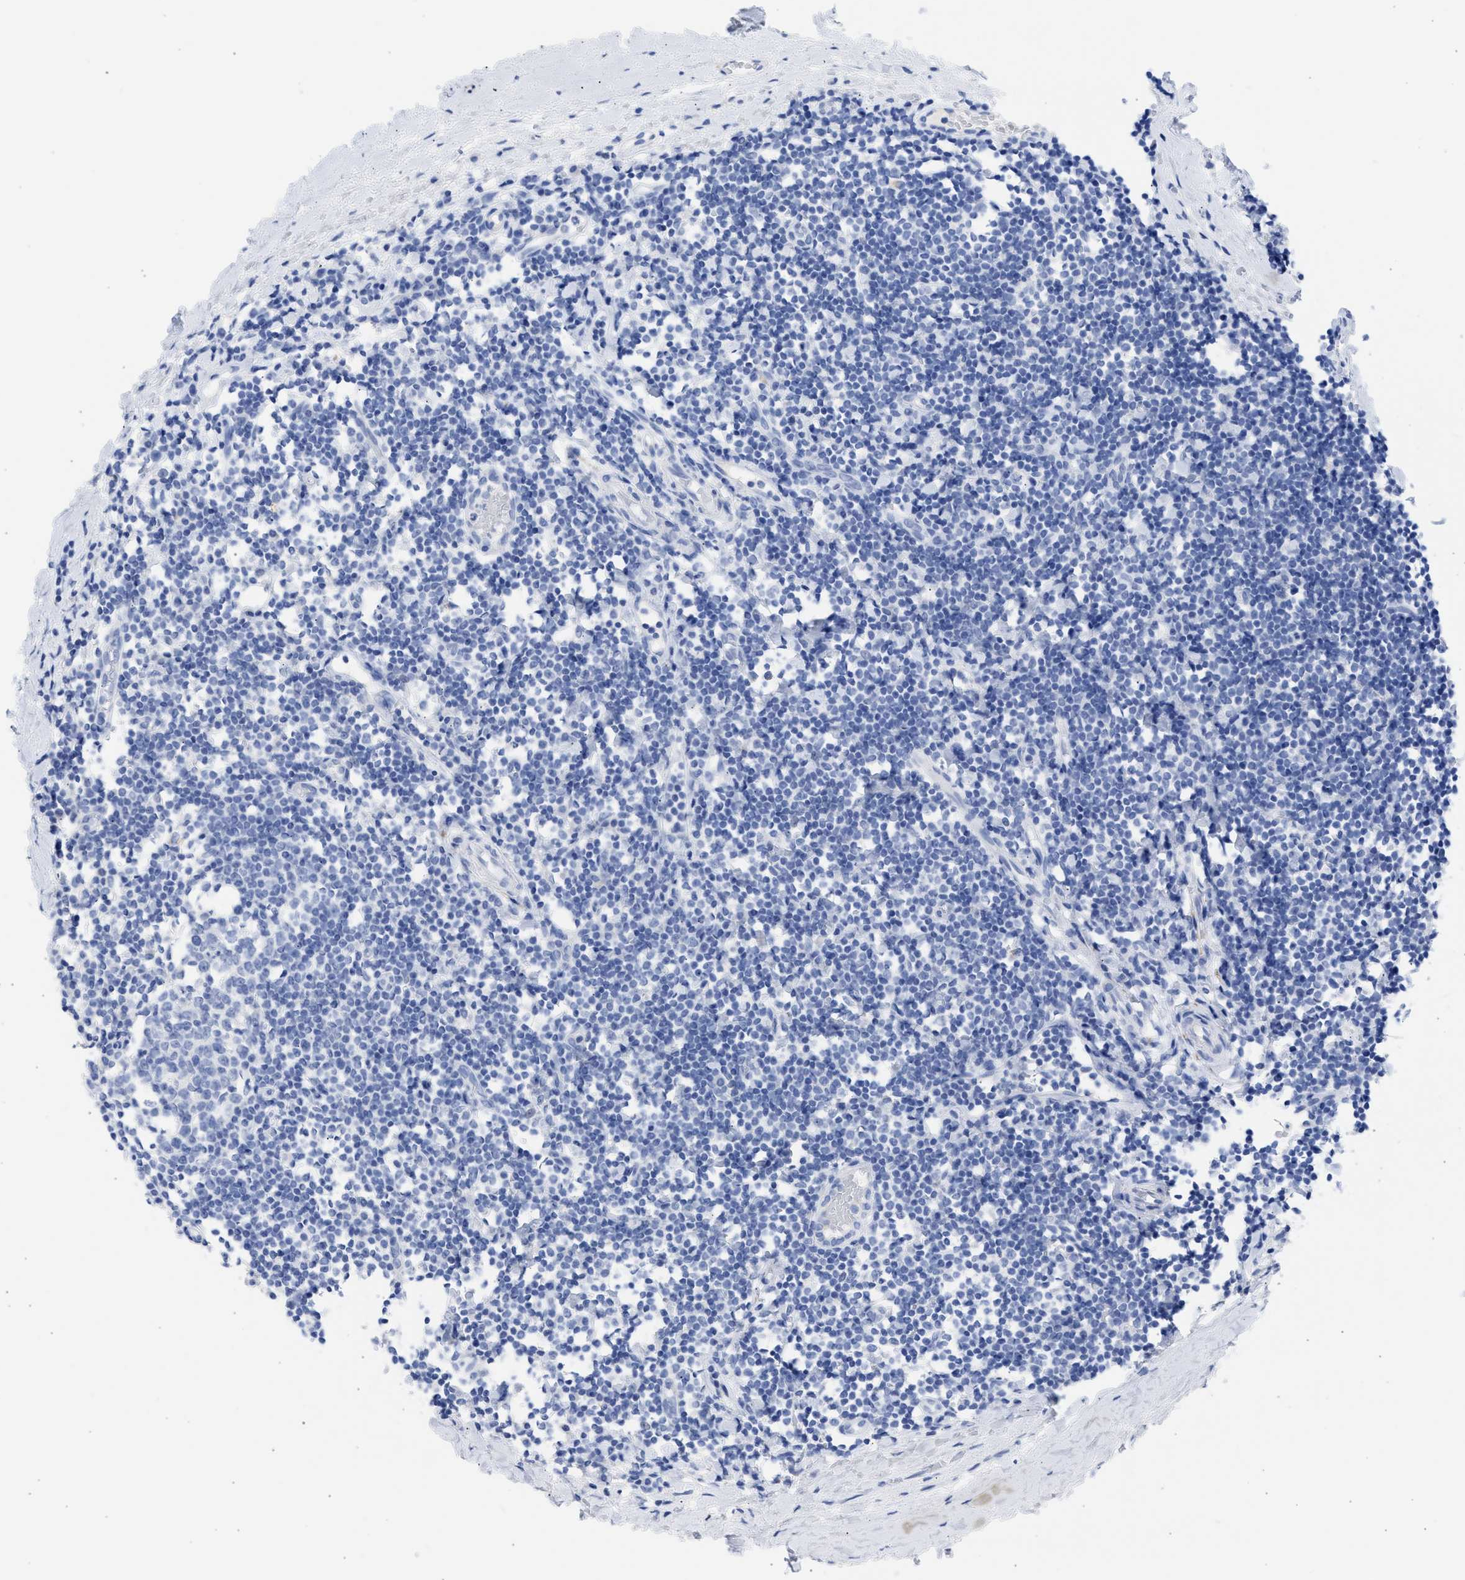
{"staining": {"intensity": "negative", "quantity": "none", "location": "none"}, "tissue": "tonsil", "cell_type": "Germinal center cells", "image_type": "normal", "snomed": [{"axis": "morphology", "description": "Normal tissue, NOS"}, {"axis": "topography", "description": "Tonsil"}], "caption": "High power microscopy histopathology image of an immunohistochemistry photomicrograph of benign tonsil, revealing no significant positivity in germinal center cells. (Stains: DAB (3,3'-diaminobenzidine) immunohistochemistry (IHC) with hematoxylin counter stain, Microscopy: brightfield microscopy at high magnification).", "gene": "NCAM1", "patient": {"sex": "female", "age": 19}}